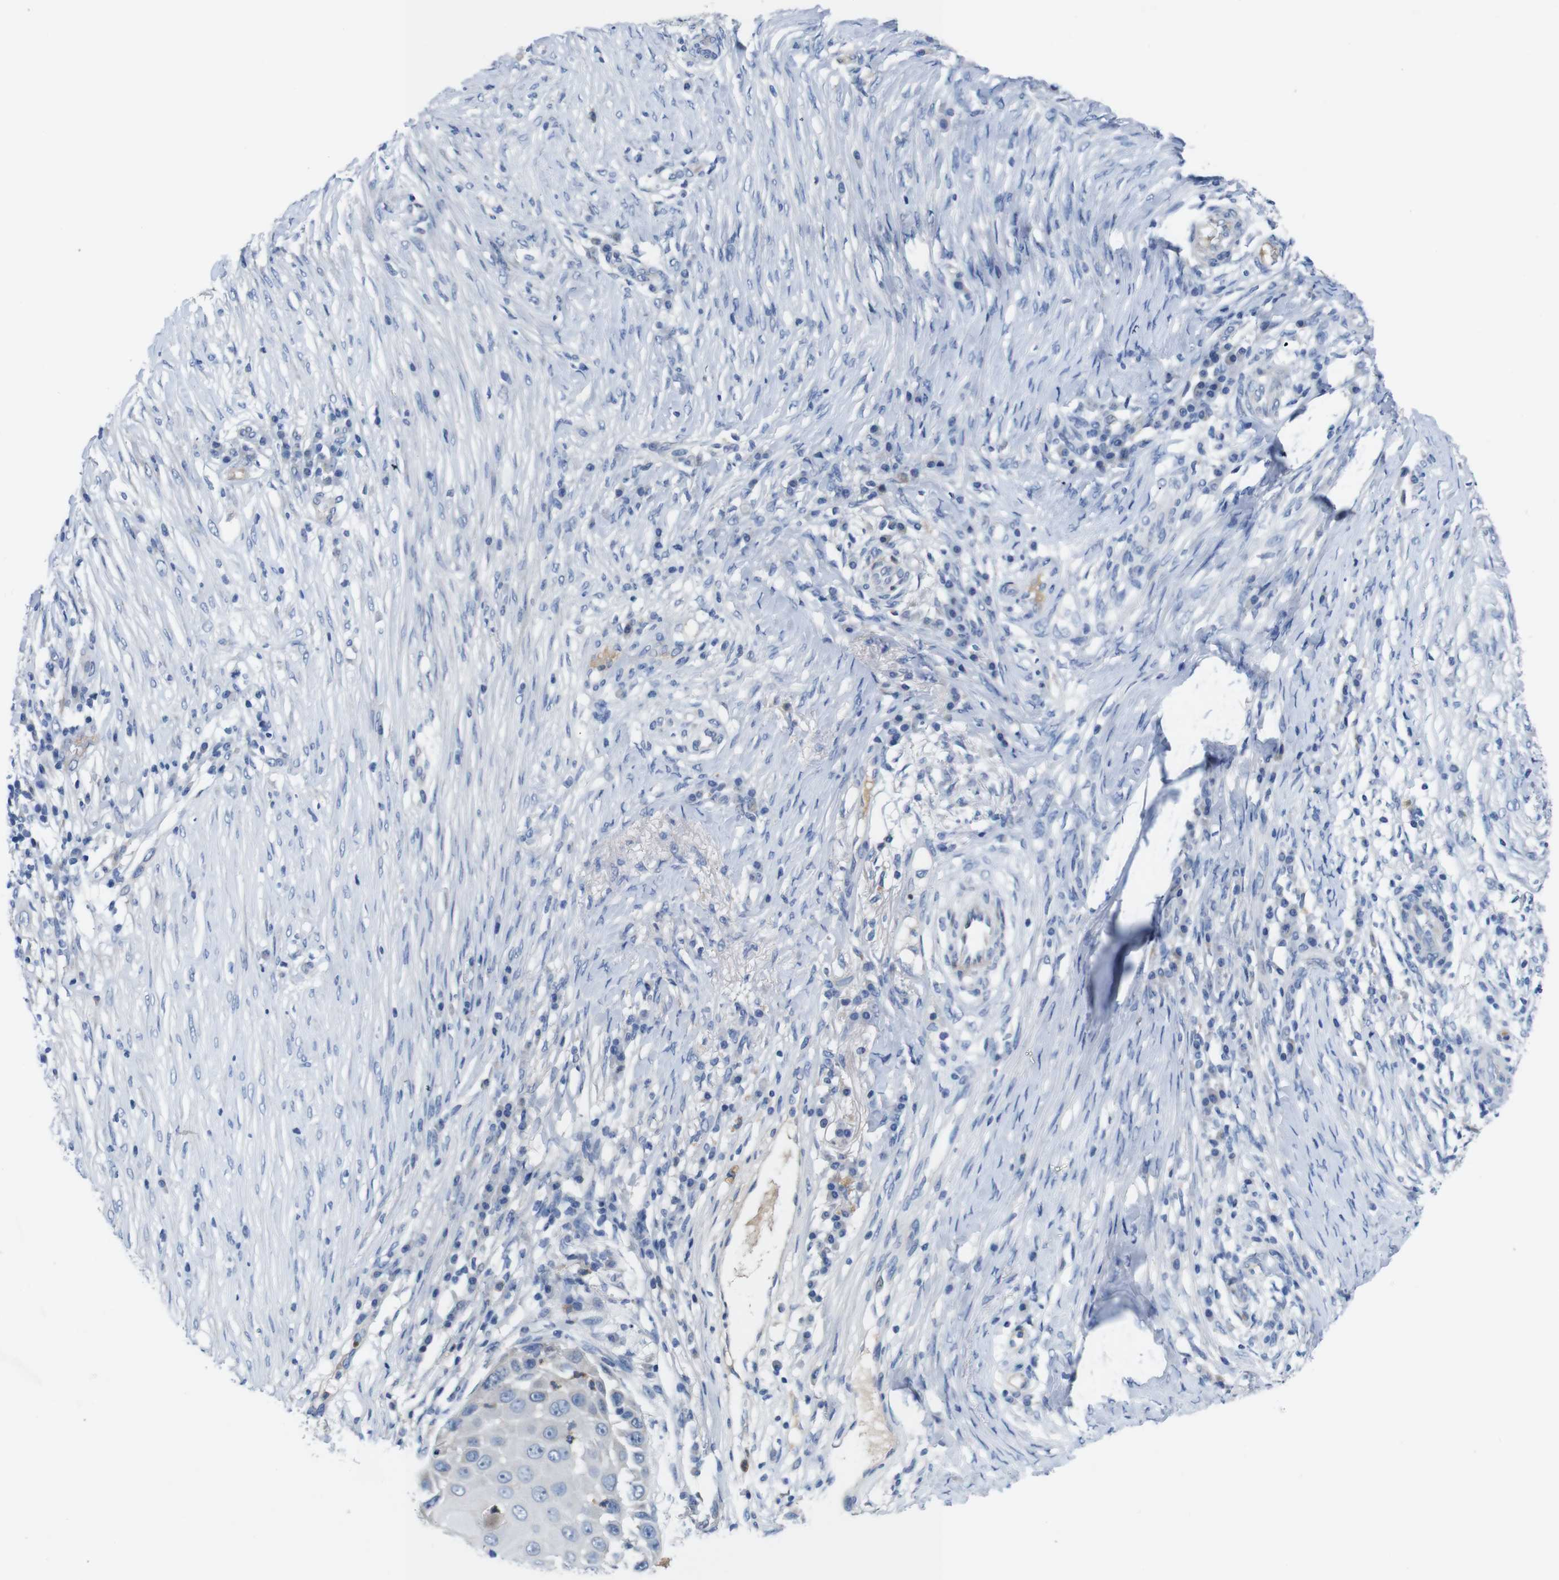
{"staining": {"intensity": "negative", "quantity": "none", "location": "none"}, "tissue": "skin cancer", "cell_type": "Tumor cells", "image_type": "cancer", "snomed": [{"axis": "morphology", "description": "Squamous cell carcinoma, NOS"}, {"axis": "topography", "description": "Skin"}], "caption": "An immunohistochemistry image of skin cancer is shown. There is no staining in tumor cells of skin cancer. The staining is performed using DAB brown chromogen with nuclei counter-stained in using hematoxylin.", "gene": "C1RL", "patient": {"sex": "female", "age": 44}}